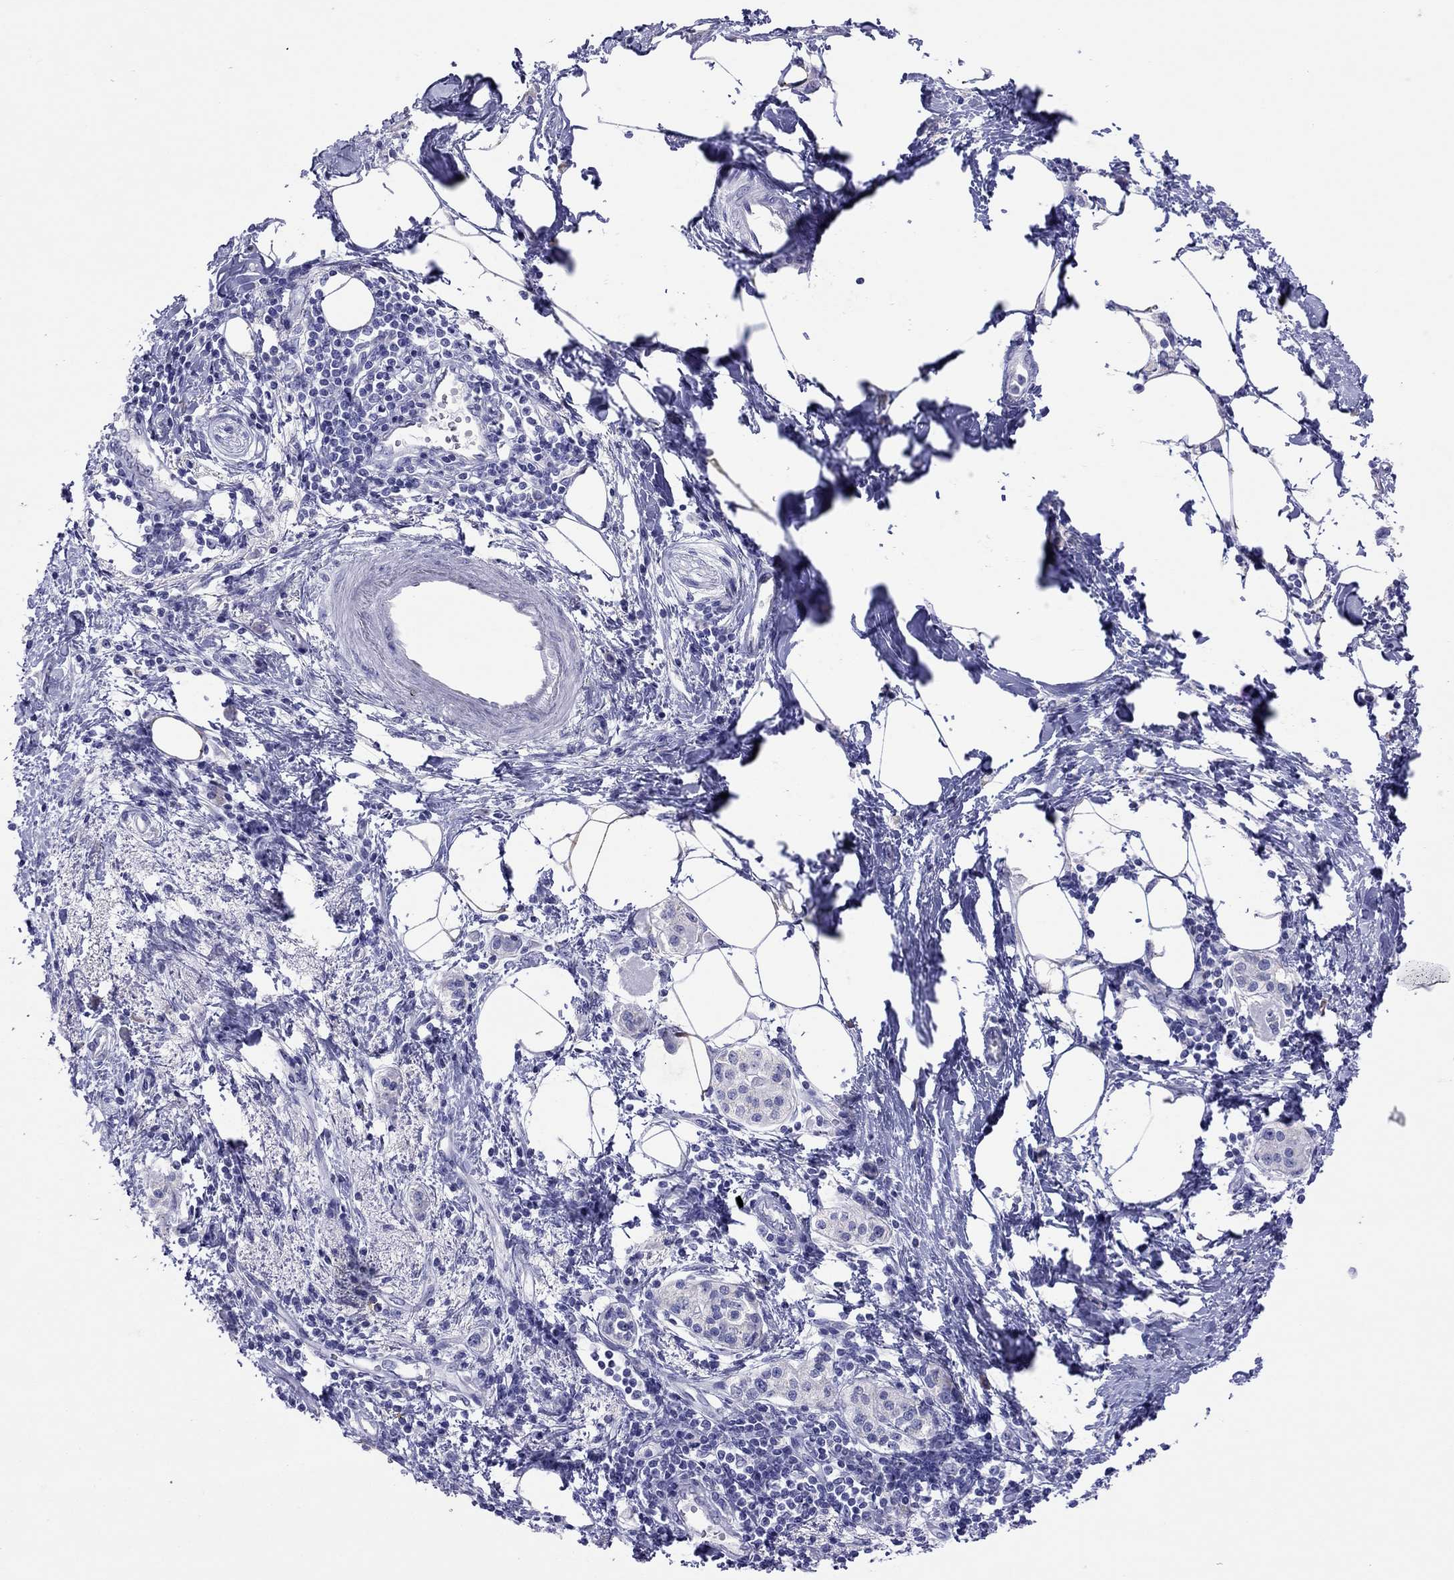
{"staining": {"intensity": "negative", "quantity": "none", "location": "none"}, "tissue": "pancreatic cancer", "cell_type": "Tumor cells", "image_type": "cancer", "snomed": [{"axis": "morphology", "description": "Normal tissue, NOS"}, {"axis": "morphology", "description": "Adenocarcinoma, NOS"}, {"axis": "topography", "description": "Pancreas"}, {"axis": "topography", "description": "Duodenum"}], "caption": "The image displays no significant positivity in tumor cells of pancreatic cancer (adenocarcinoma).", "gene": "COL9A1", "patient": {"sex": "female", "age": 60}}